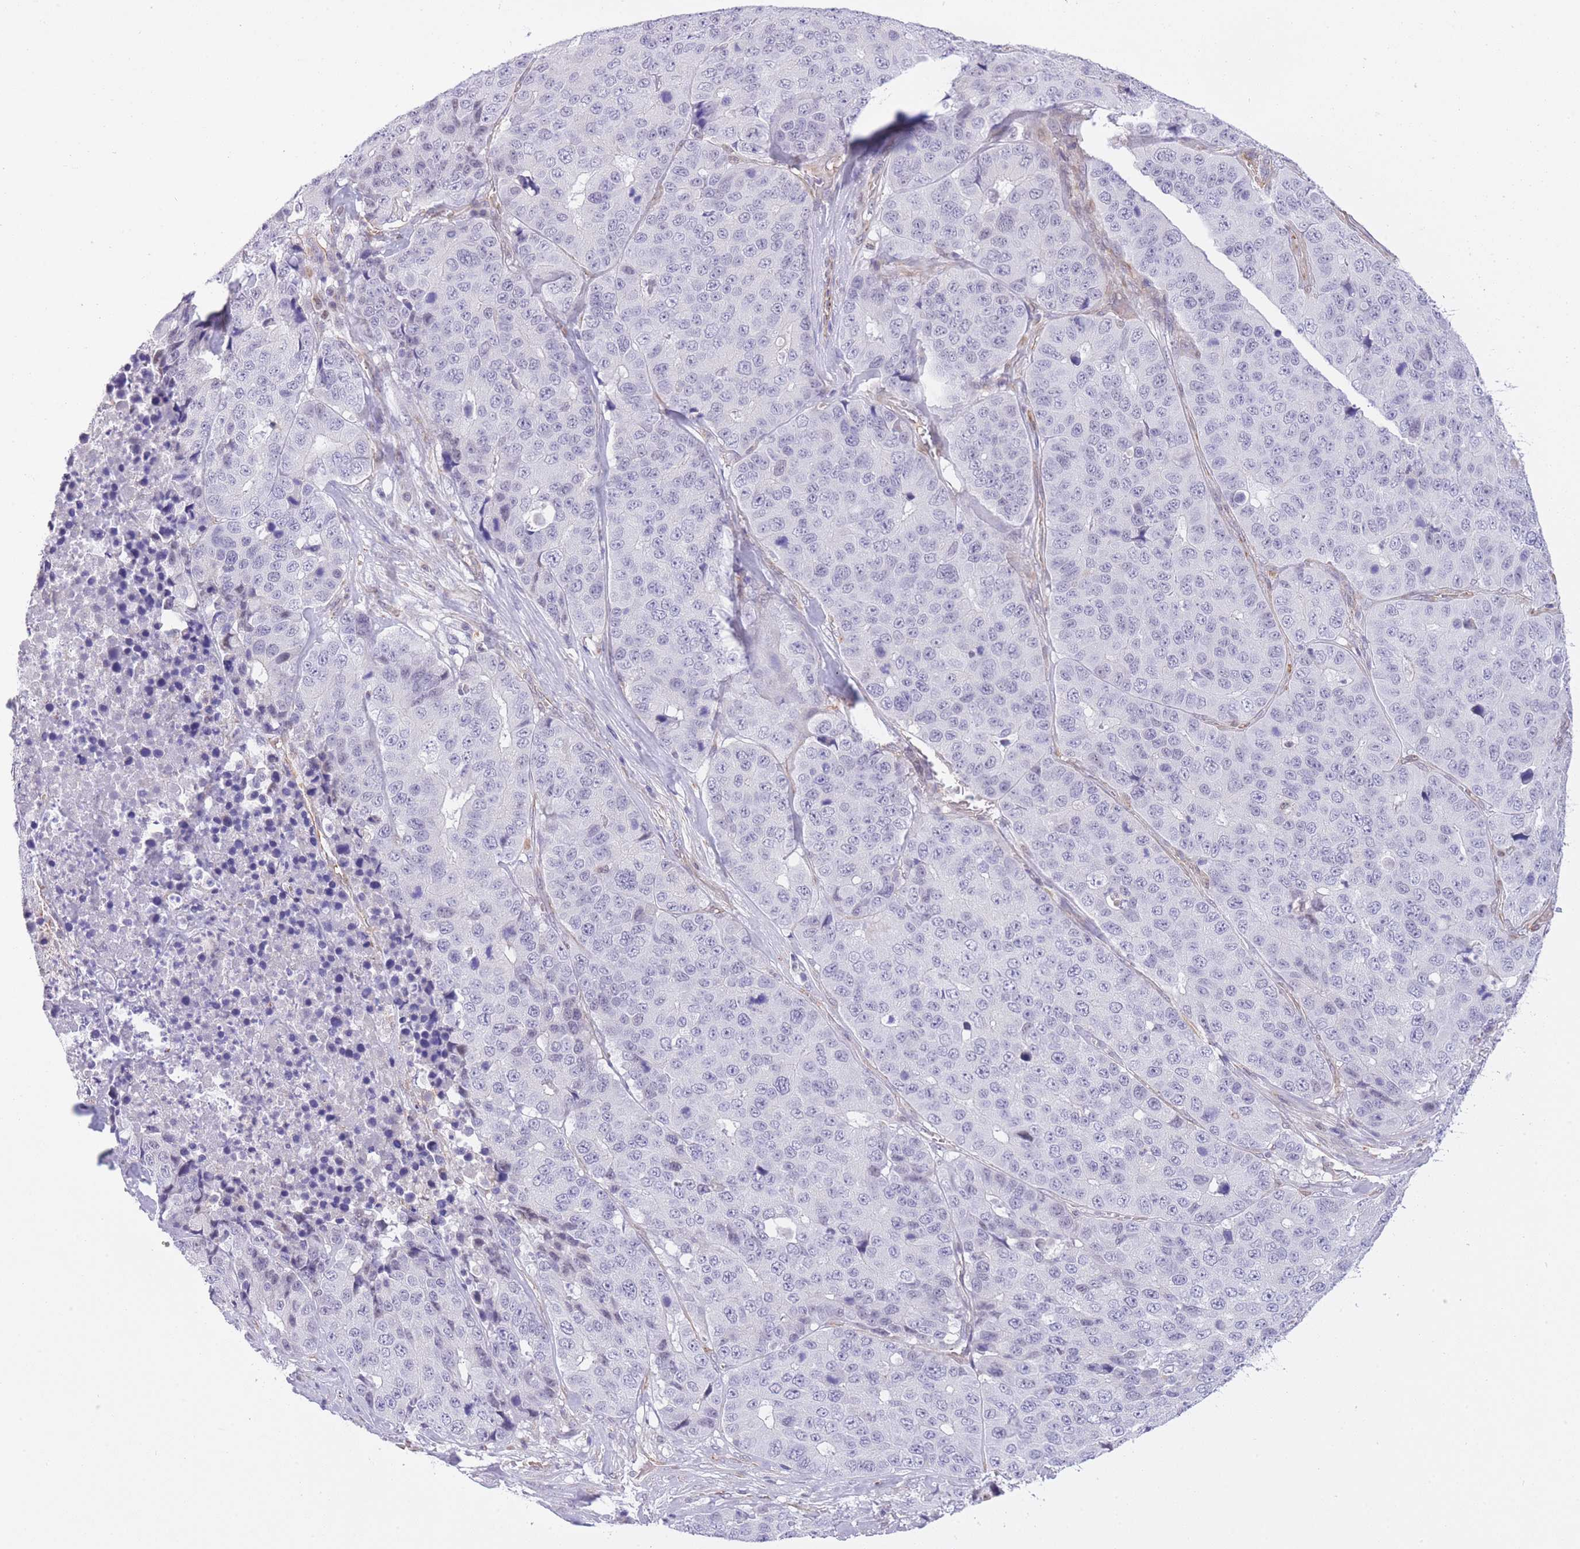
{"staining": {"intensity": "negative", "quantity": "none", "location": "none"}, "tissue": "stomach cancer", "cell_type": "Tumor cells", "image_type": "cancer", "snomed": [{"axis": "morphology", "description": "Adenocarcinoma, NOS"}, {"axis": "topography", "description": "Stomach"}], "caption": "DAB (3,3'-diaminobenzidine) immunohistochemical staining of stomach adenocarcinoma shows no significant expression in tumor cells.", "gene": "MEIOSIN", "patient": {"sex": "male", "age": 71}}